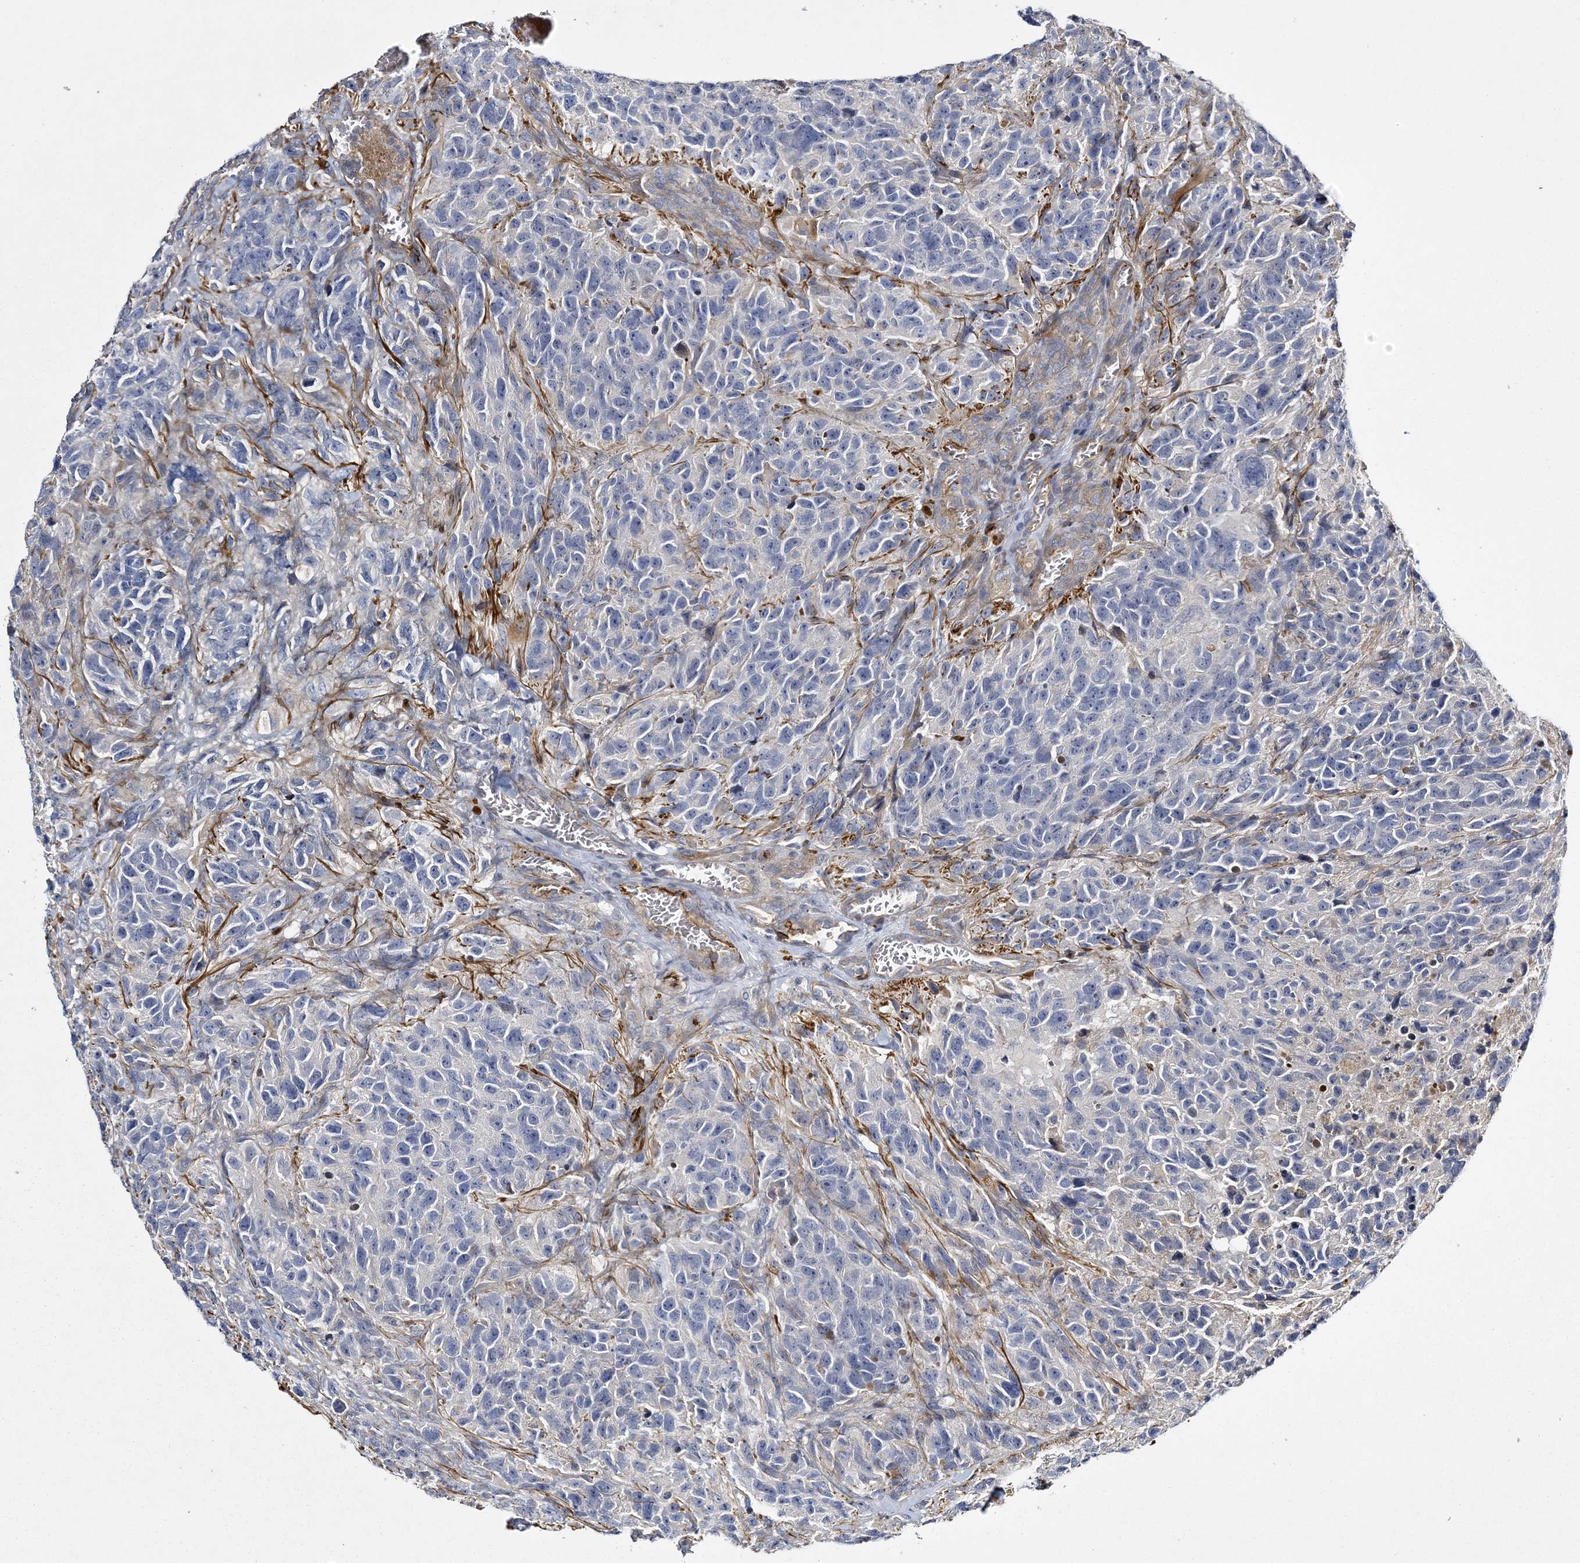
{"staining": {"intensity": "negative", "quantity": "none", "location": "none"}, "tissue": "glioma", "cell_type": "Tumor cells", "image_type": "cancer", "snomed": [{"axis": "morphology", "description": "Glioma, malignant, High grade"}, {"axis": "topography", "description": "Brain"}], "caption": "A high-resolution image shows IHC staining of glioma, which demonstrates no significant positivity in tumor cells.", "gene": "CALN1", "patient": {"sex": "male", "age": 69}}